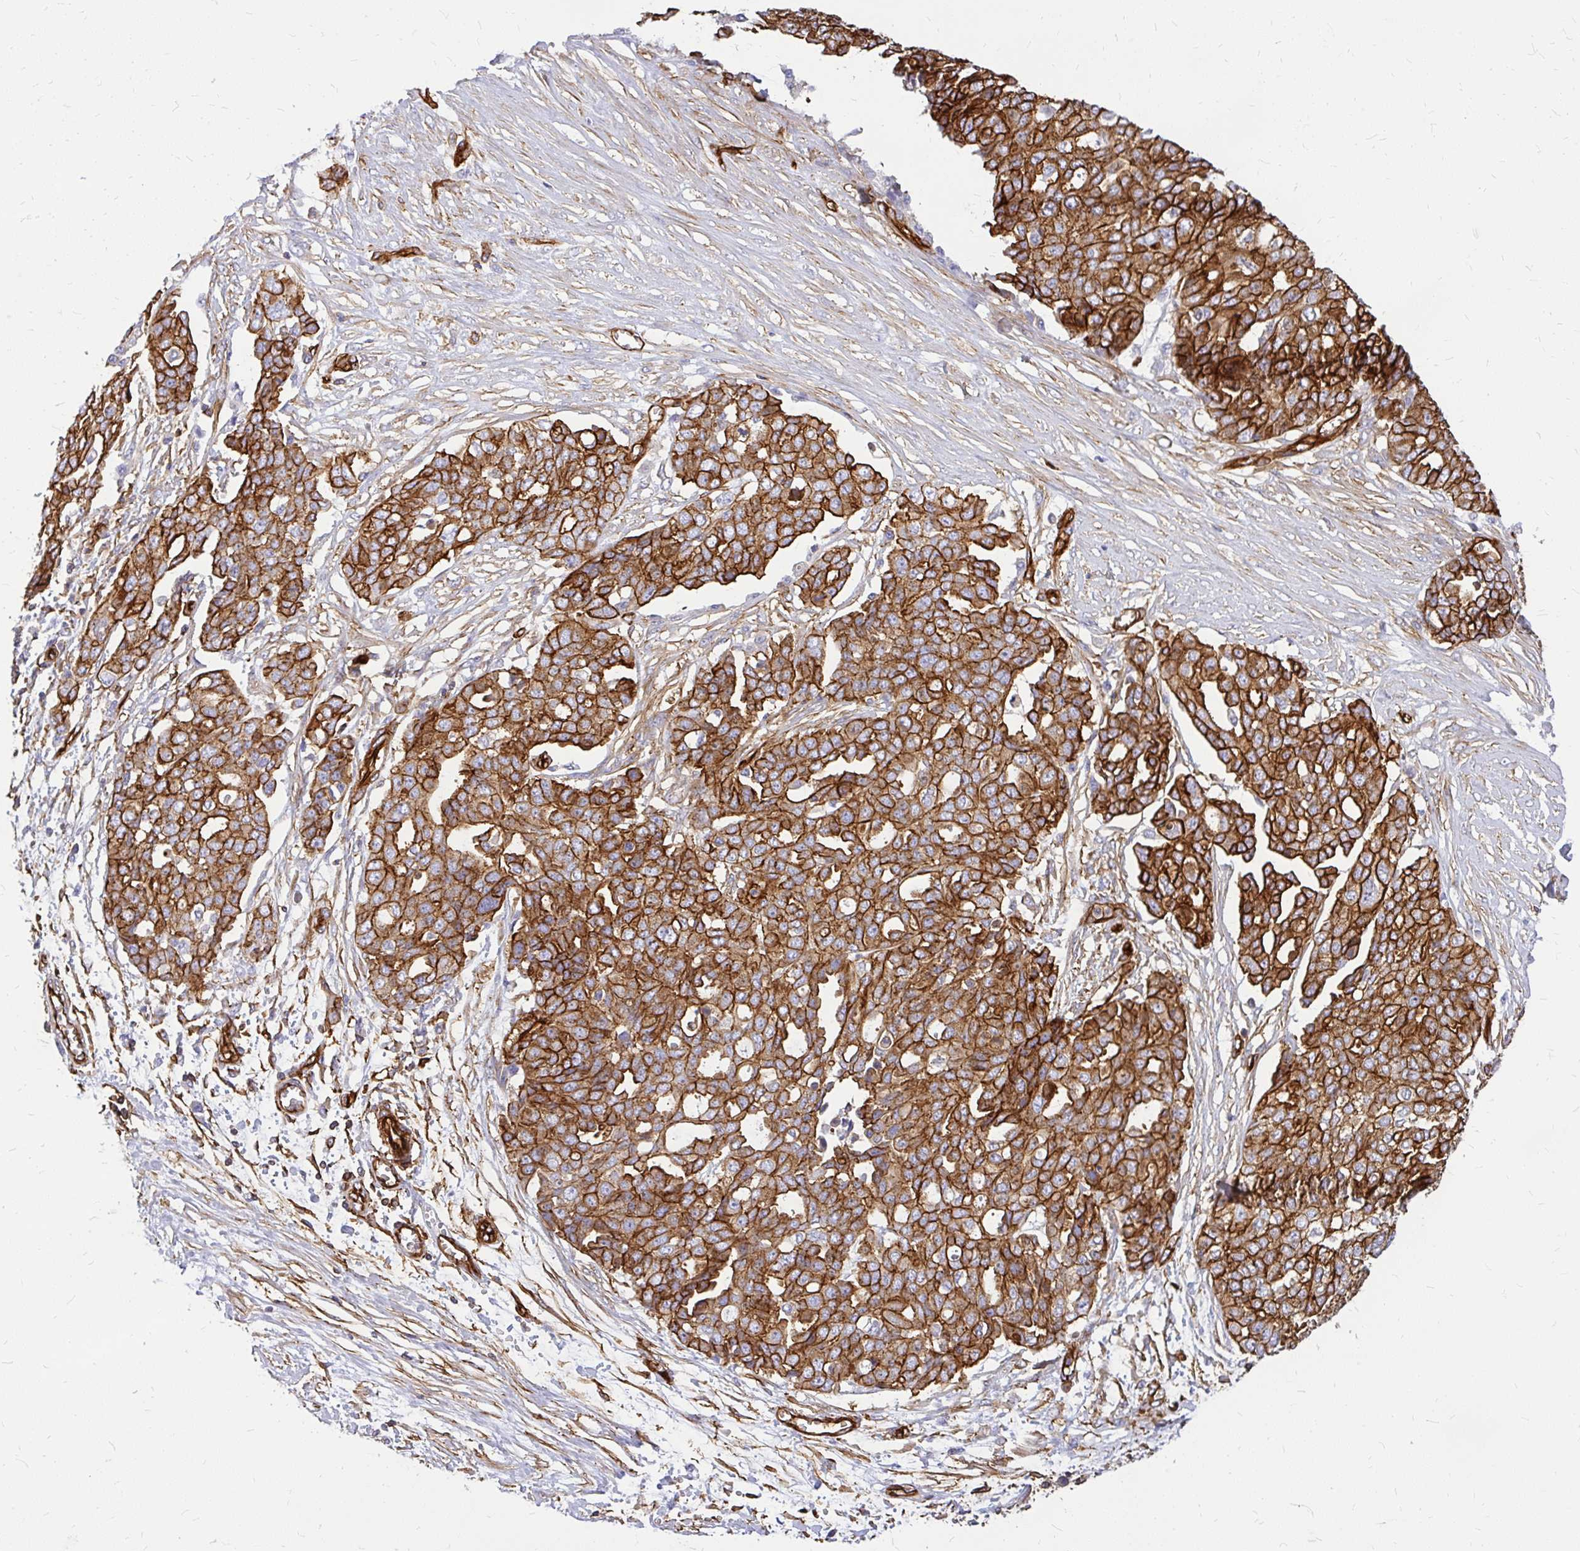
{"staining": {"intensity": "strong", "quantity": ">75%", "location": "cytoplasmic/membranous"}, "tissue": "ovarian cancer", "cell_type": "Tumor cells", "image_type": "cancer", "snomed": [{"axis": "morphology", "description": "Cystadenocarcinoma, serous, NOS"}, {"axis": "topography", "description": "Soft tissue"}, {"axis": "topography", "description": "Ovary"}], "caption": "IHC of ovarian cancer displays high levels of strong cytoplasmic/membranous positivity in approximately >75% of tumor cells.", "gene": "MAP1LC3B", "patient": {"sex": "female", "age": 57}}